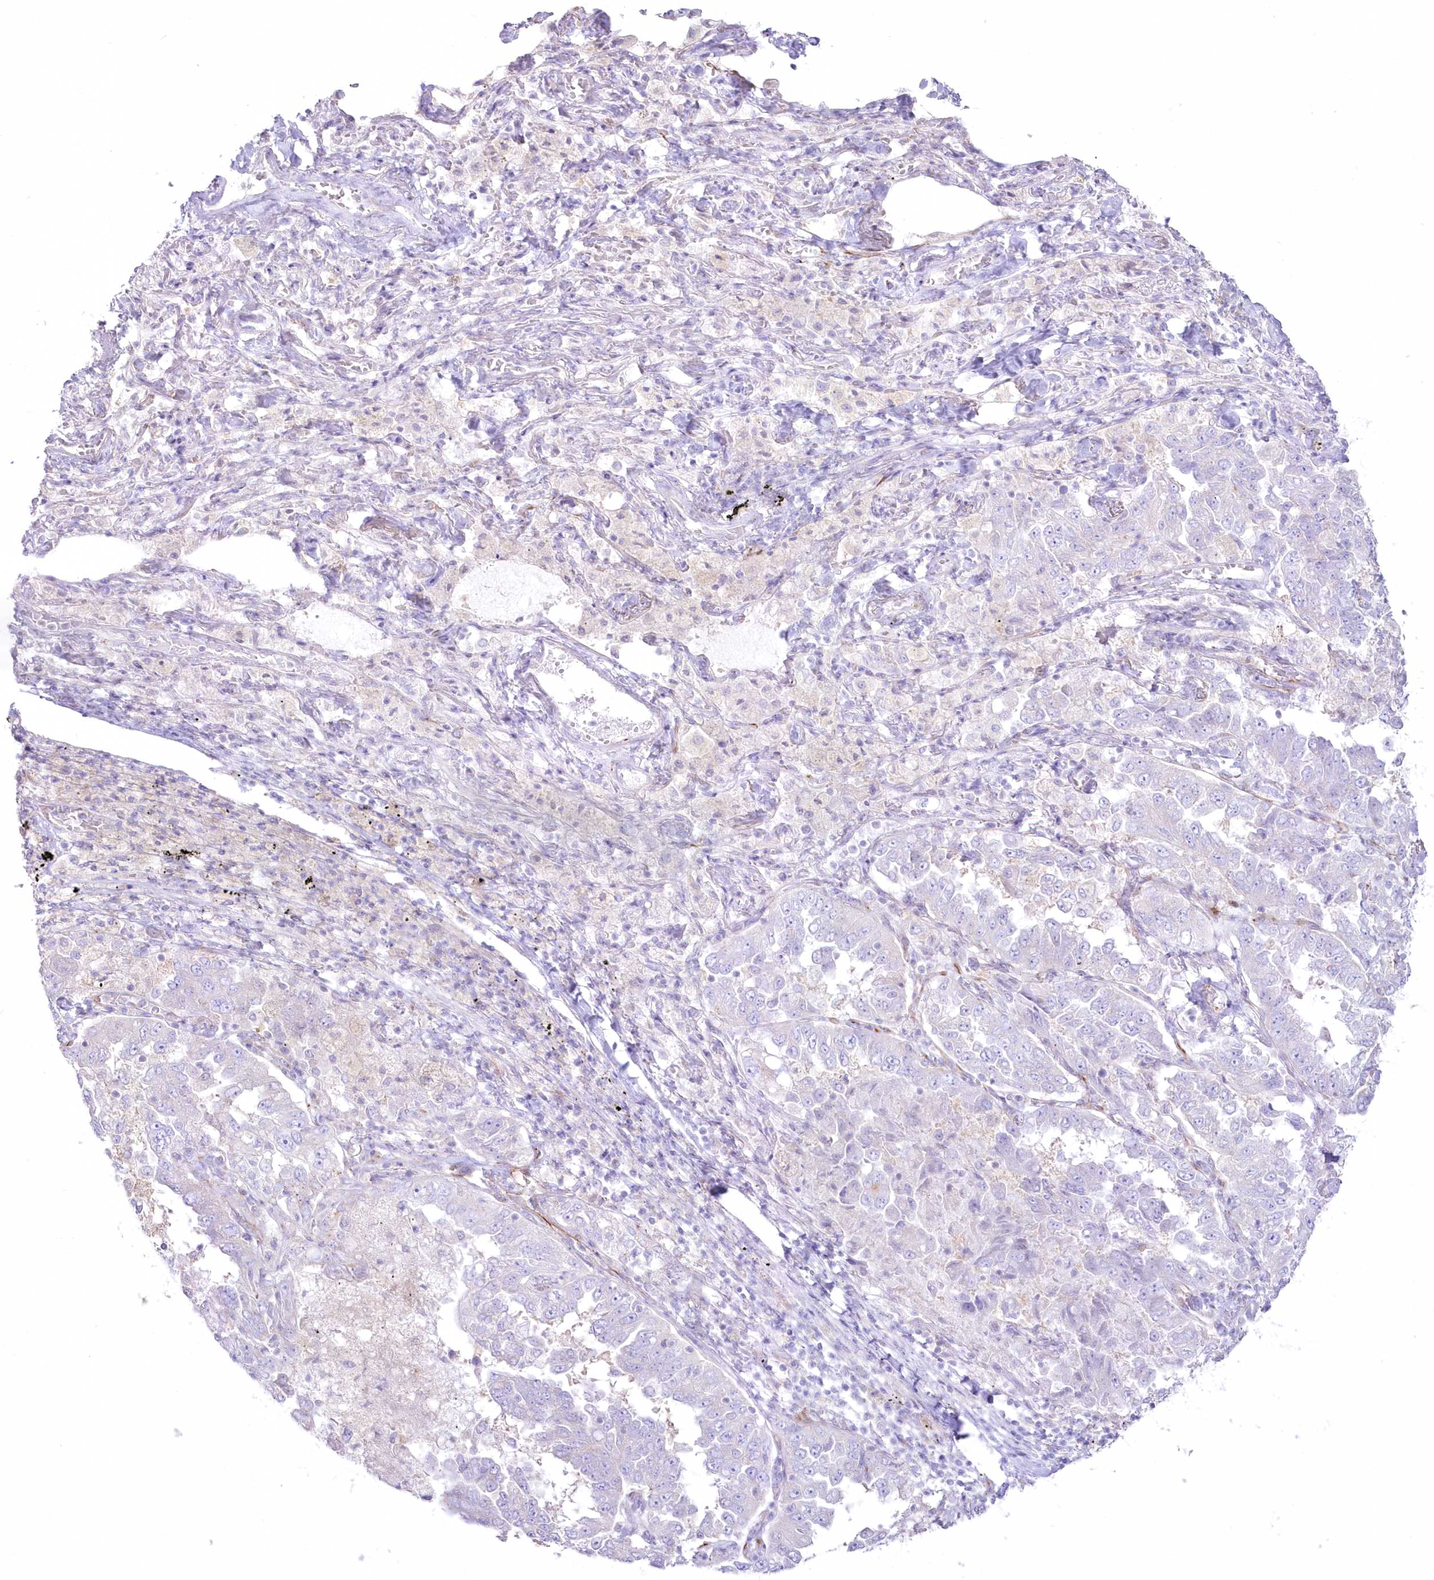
{"staining": {"intensity": "negative", "quantity": "none", "location": "none"}, "tissue": "lung cancer", "cell_type": "Tumor cells", "image_type": "cancer", "snomed": [{"axis": "morphology", "description": "Adenocarcinoma, NOS"}, {"axis": "topography", "description": "Lung"}], "caption": "DAB (3,3'-diaminobenzidine) immunohistochemical staining of human adenocarcinoma (lung) displays no significant expression in tumor cells.", "gene": "ZNF843", "patient": {"sex": "female", "age": 51}}